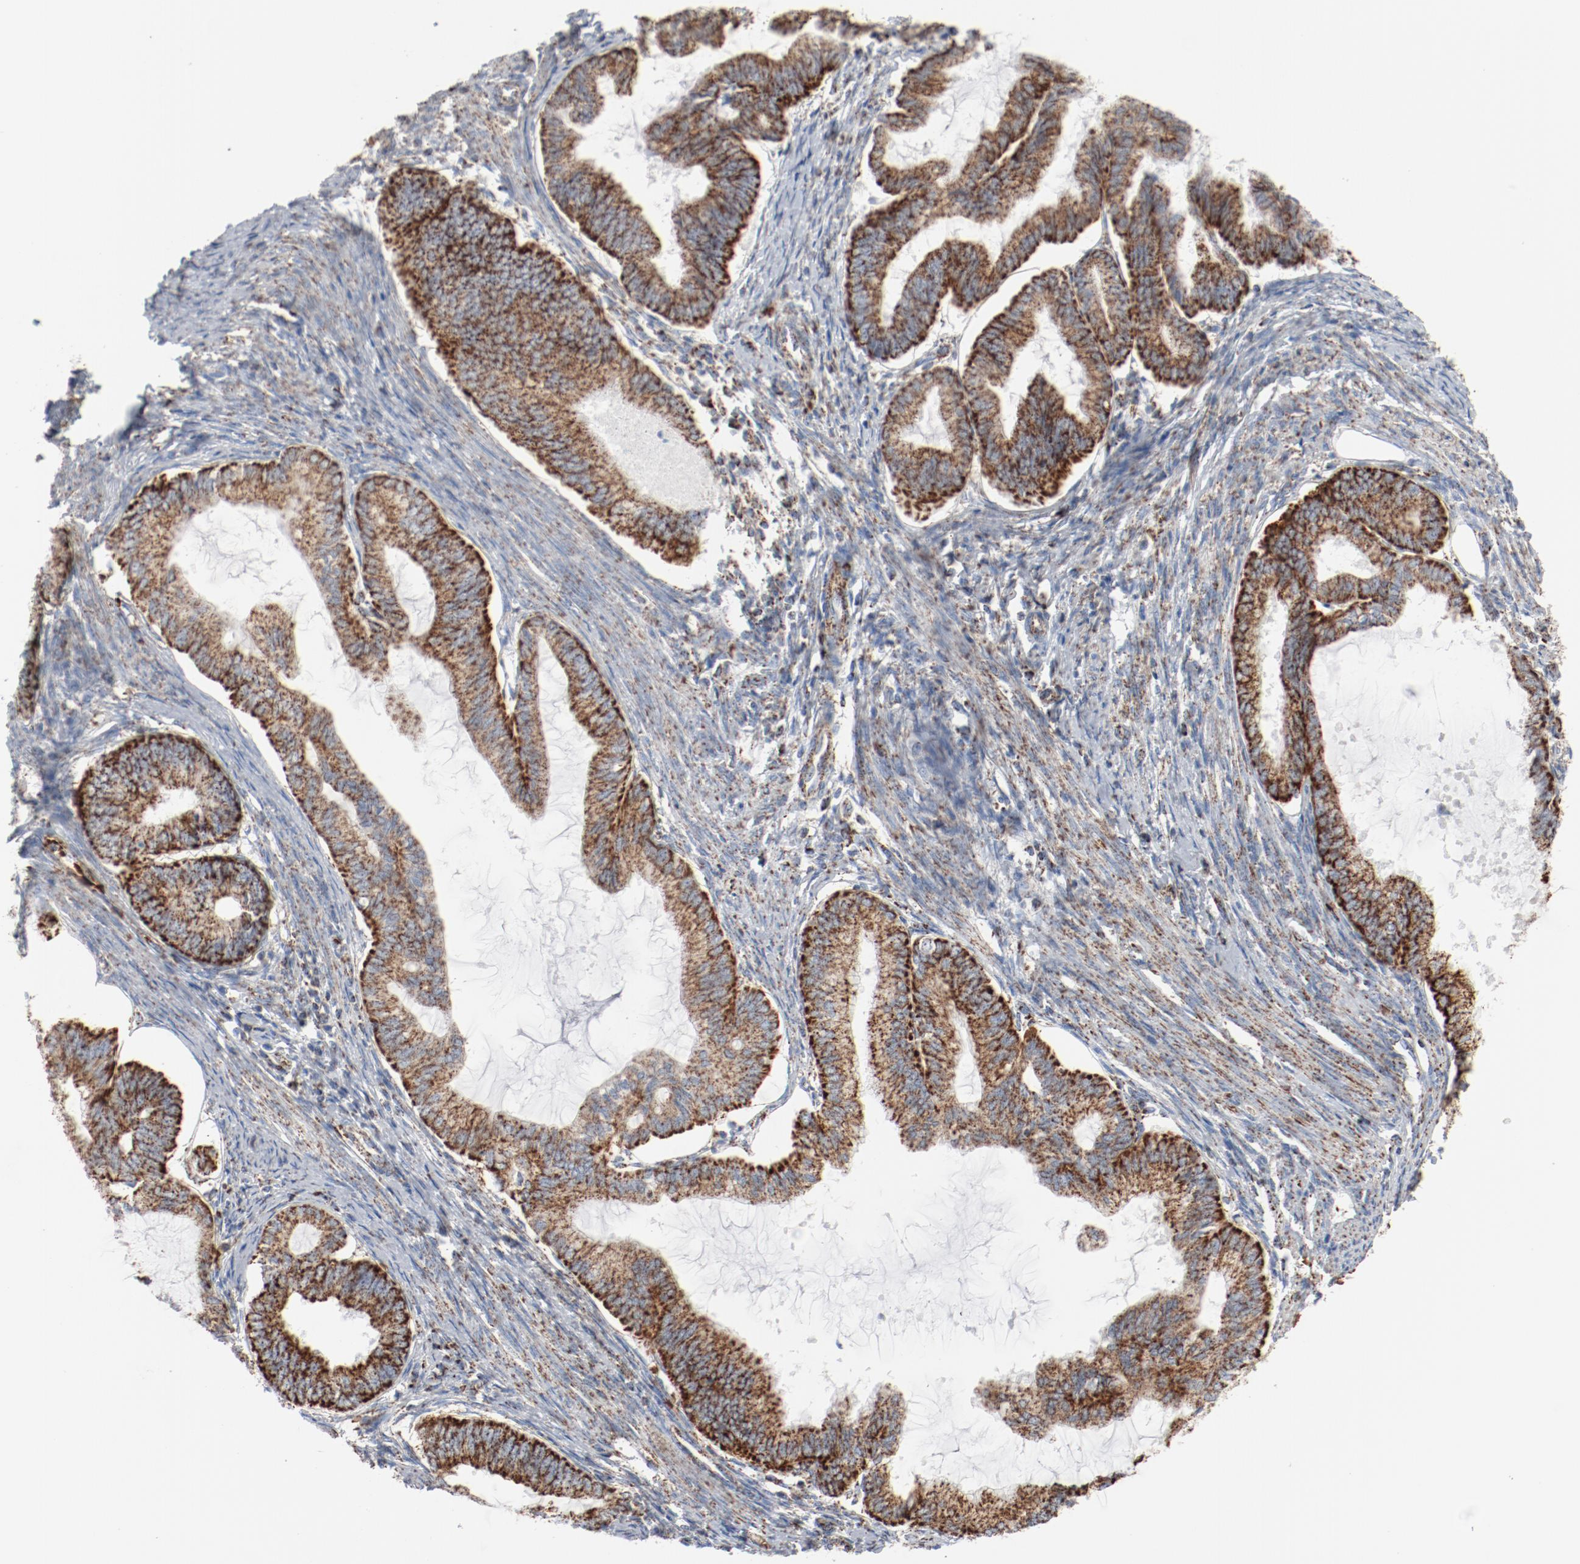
{"staining": {"intensity": "strong", "quantity": "<25%", "location": "cytoplasmic/membranous"}, "tissue": "endometrial cancer", "cell_type": "Tumor cells", "image_type": "cancer", "snomed": [{"axis": "morphology", "description": "Adenocarcinoma, NOS"}, {"axis": "topography", "description": "Endometrium"}], "caption": "Immunohistochemical staining of human adenocarcinoma (endometrial) displays medium levels of strong cytoplasmic/membranous protein expression in approximately <25% of tumor cells.", "gene": "NDUFB8", "patient": {"sex": "female", "age": 86}}